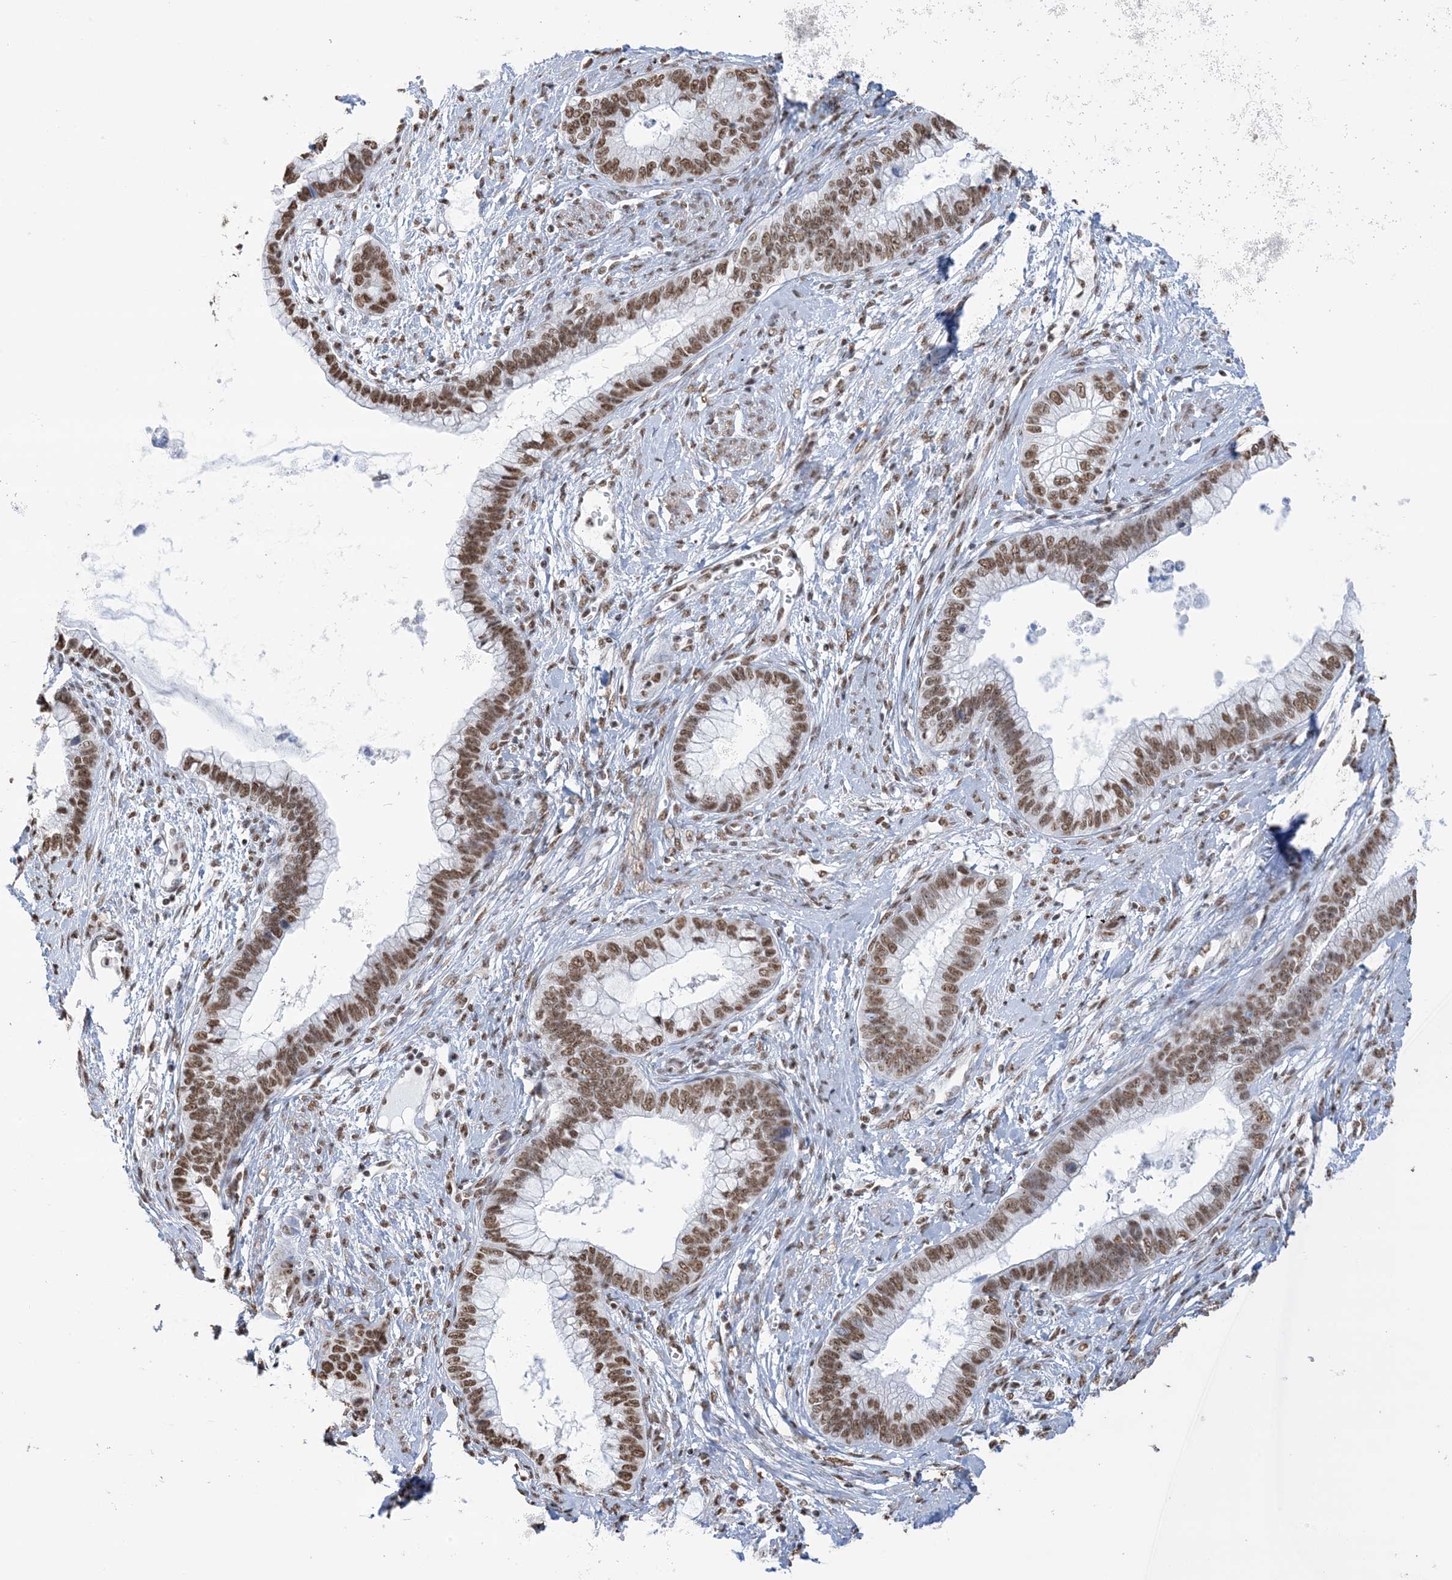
{"staining": {"intensity": "moderate", "quantity": ">75%", "location": "nuclear"}, "tissue": "cervical cancer", "cell_type": "Tumor cells", "image_type": "cancer", "snomed": [{"axis": "morphology", "description": "Adenocarcinoma, NOS"}, {"axis": "topography", "description": "Cervix"}], "caption": "Cervical cancer stained with a protein marker shows moderate staining in tumor cells.", "gene": "ZNF792", "patient": {"sex": "female", "age": 44}}